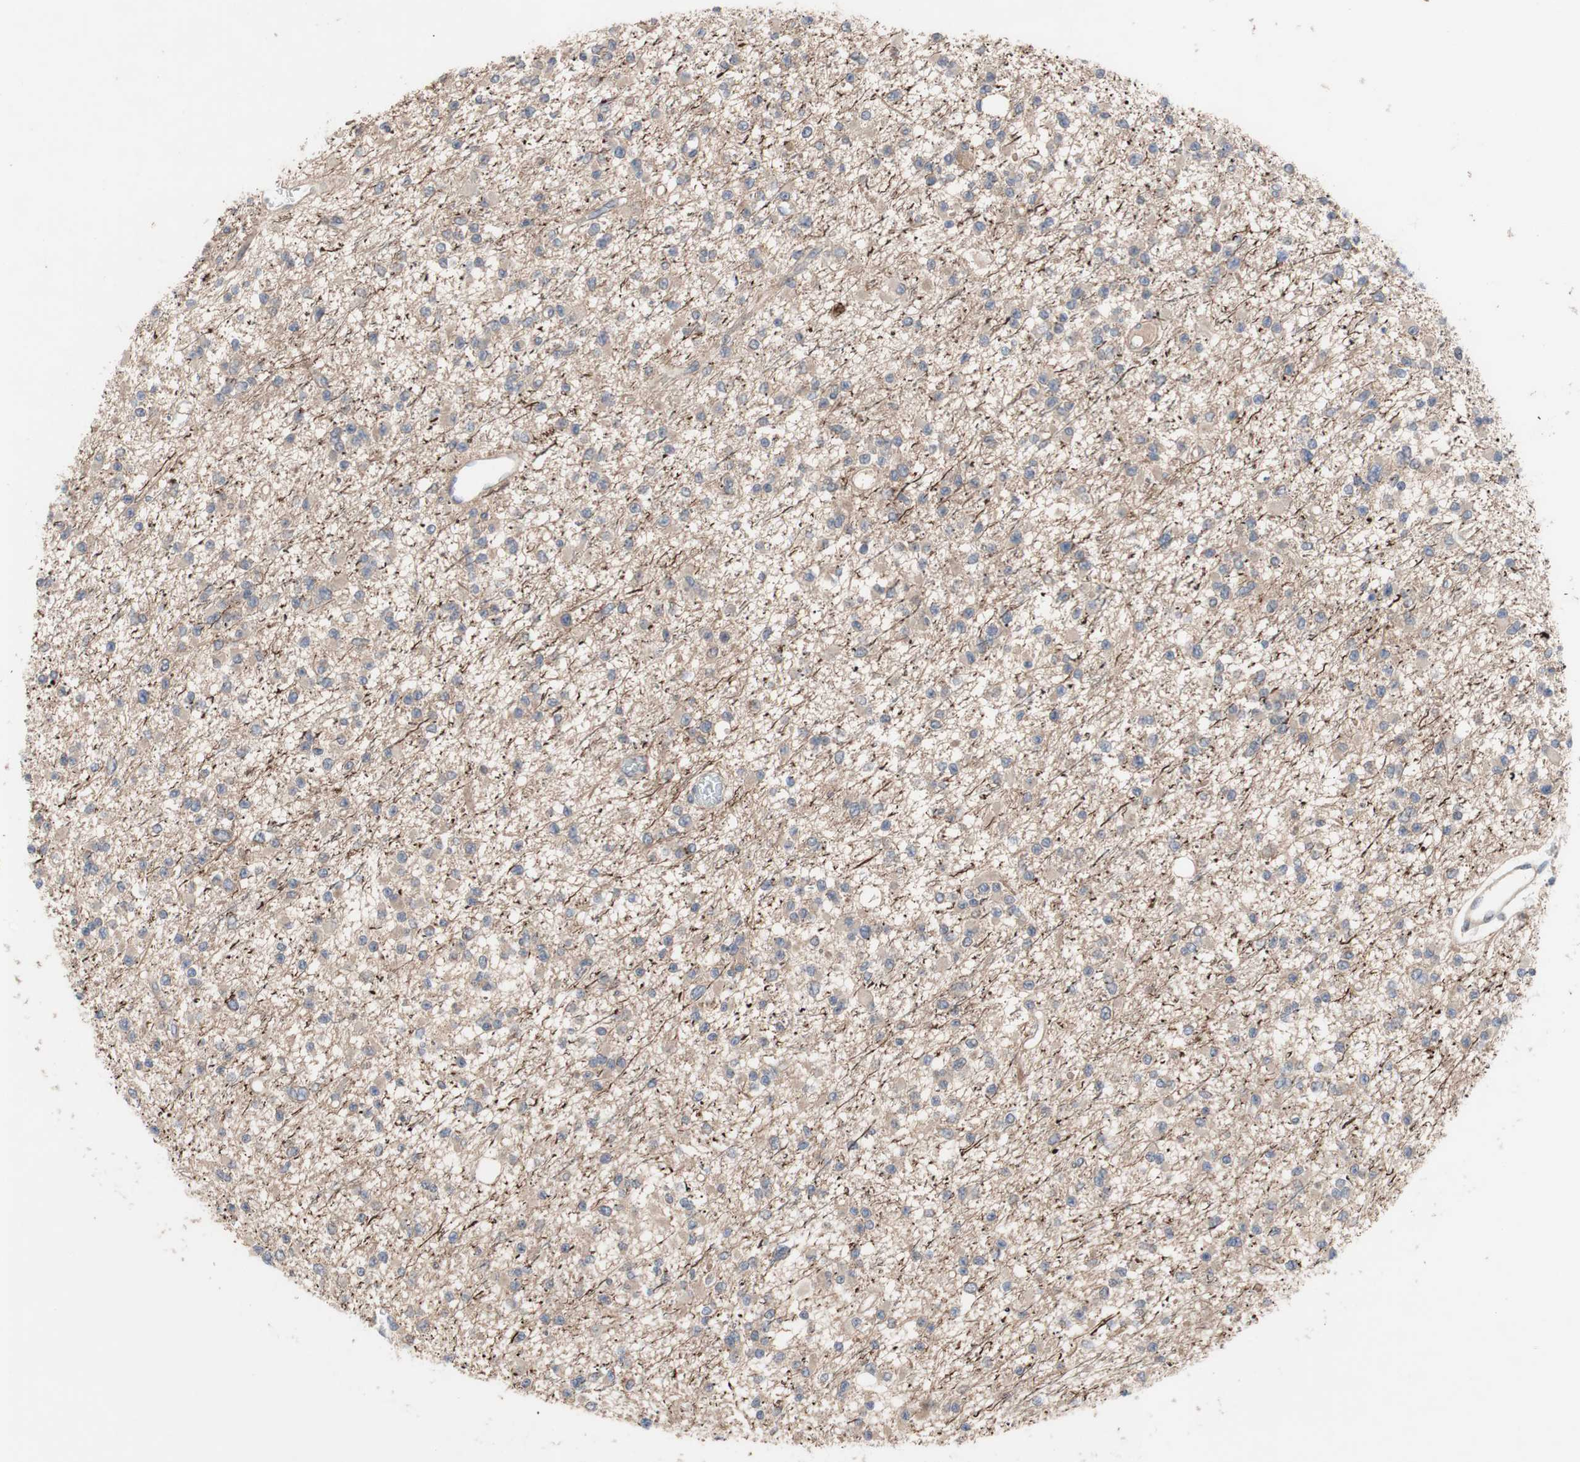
{"staining": {"intensity": "weak", "quantity": ">75%", "location": "cytoplasmic/membranous"}, "tissue": "glioma", "cell_type": "Tumor cells", "image_type": "cancer", "snomed": [{"axis": "morphology", "description": "Glioma, malignant, Low grade"}, {"axis": "topography", "description": "Brain"}], "caption": "A low amount of weak cytoplasmic/membranous positivity is seen in about >75% of tumor cells in malignant glioma (low-grade) tissue.", "gene": "OAZ1", "patient": {"sex": "female", "age": 22}}